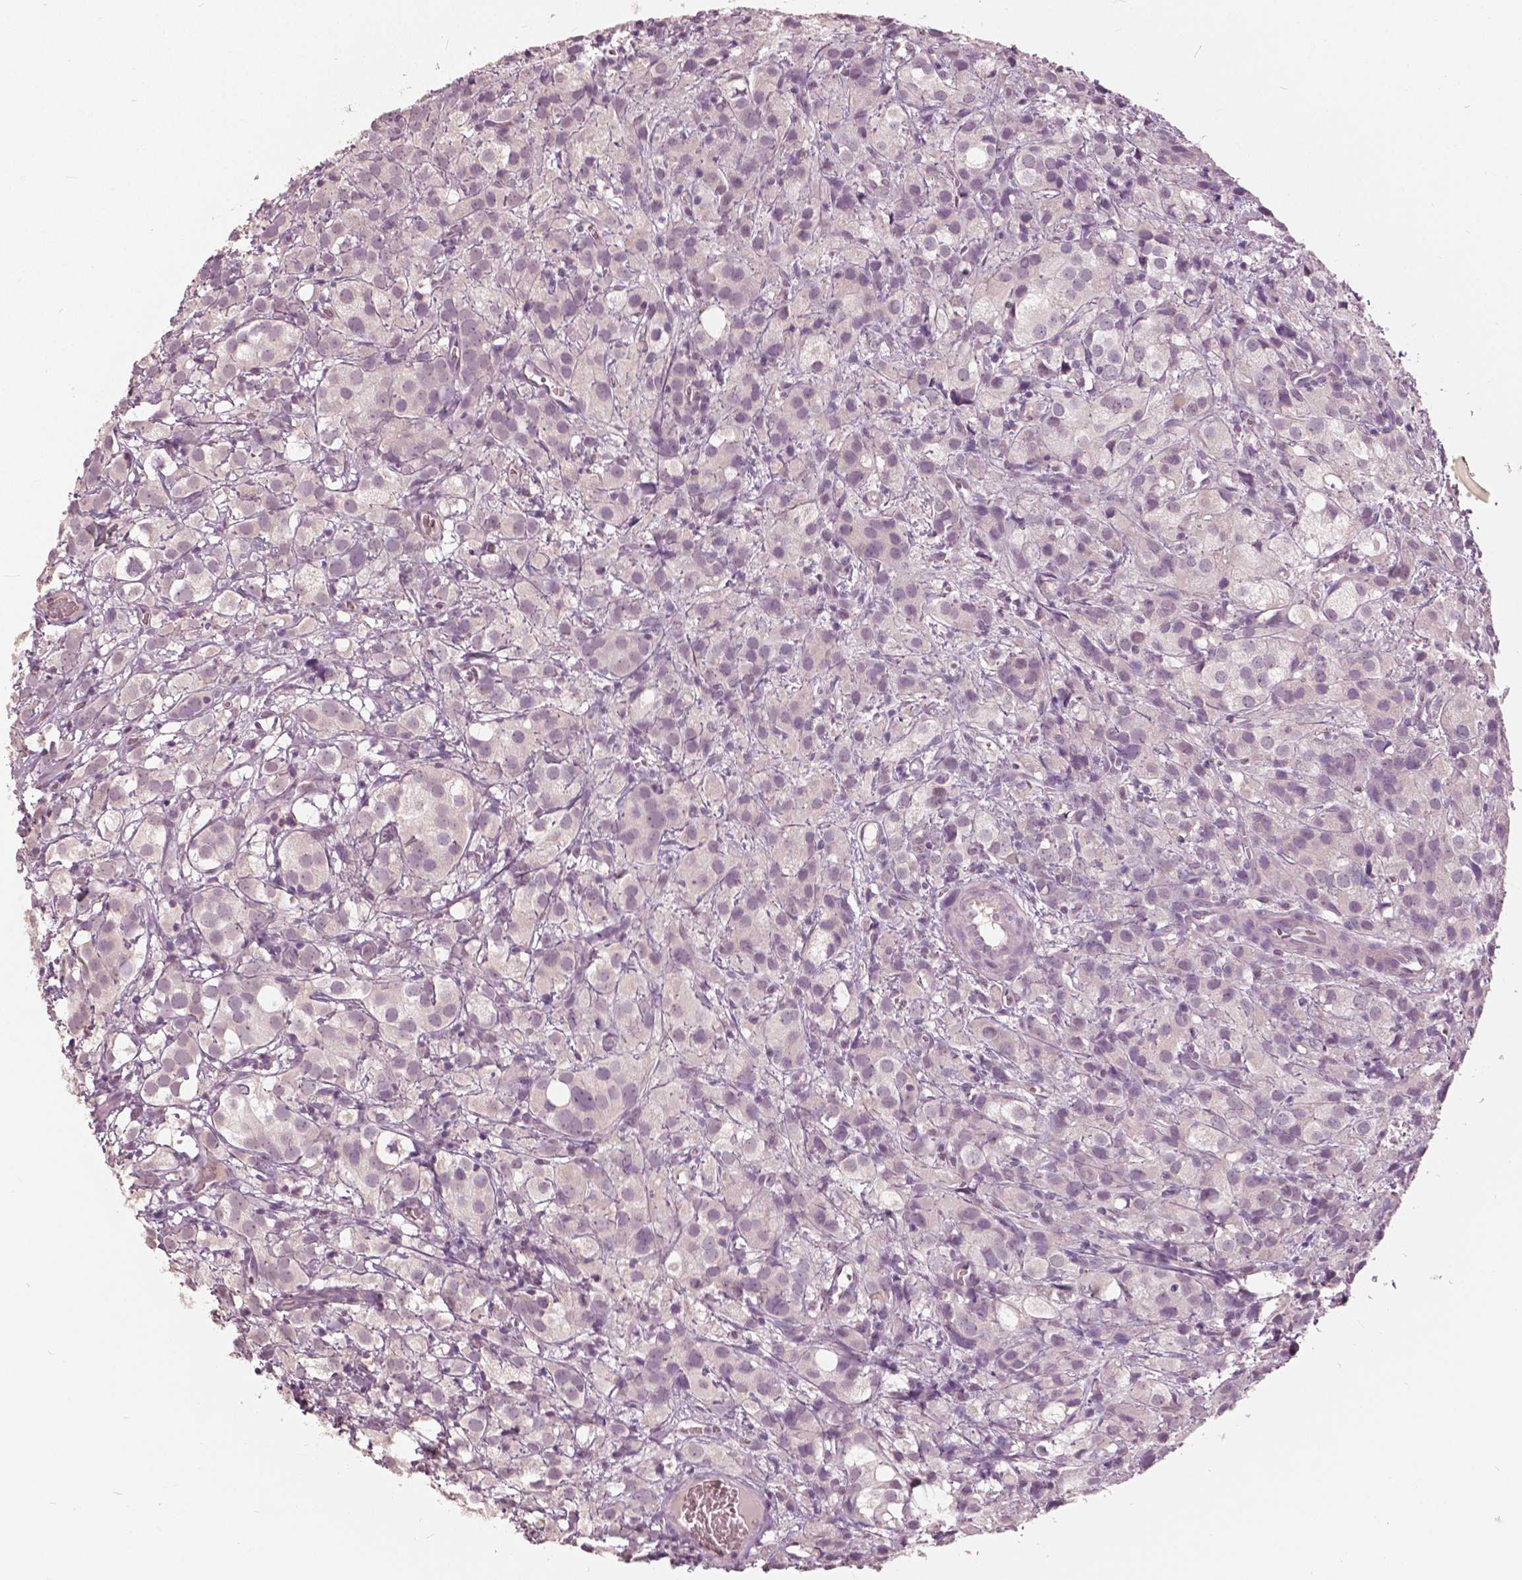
{"staining": {"intensity": "negative", "quantity": "none", "location": "none"}, "tissue": "prostate cancer", "cell_type": "Tumor cells", "image_type": "cancer", "snomed": [{"axis": "morphology", "description": "Adenocarcinoma, High grade"}, {"axis": "topography", "description": "Prostate"}], "caption": "High magnification brightfield microscopy of prostate high-grade adenocarcinoma stained with DAB (brown) and counterstained with hematoxylin (blue): tumor cells show no significant staining.", "gene": "NANOG", "patient": {"sex": "male", "age": 86}}